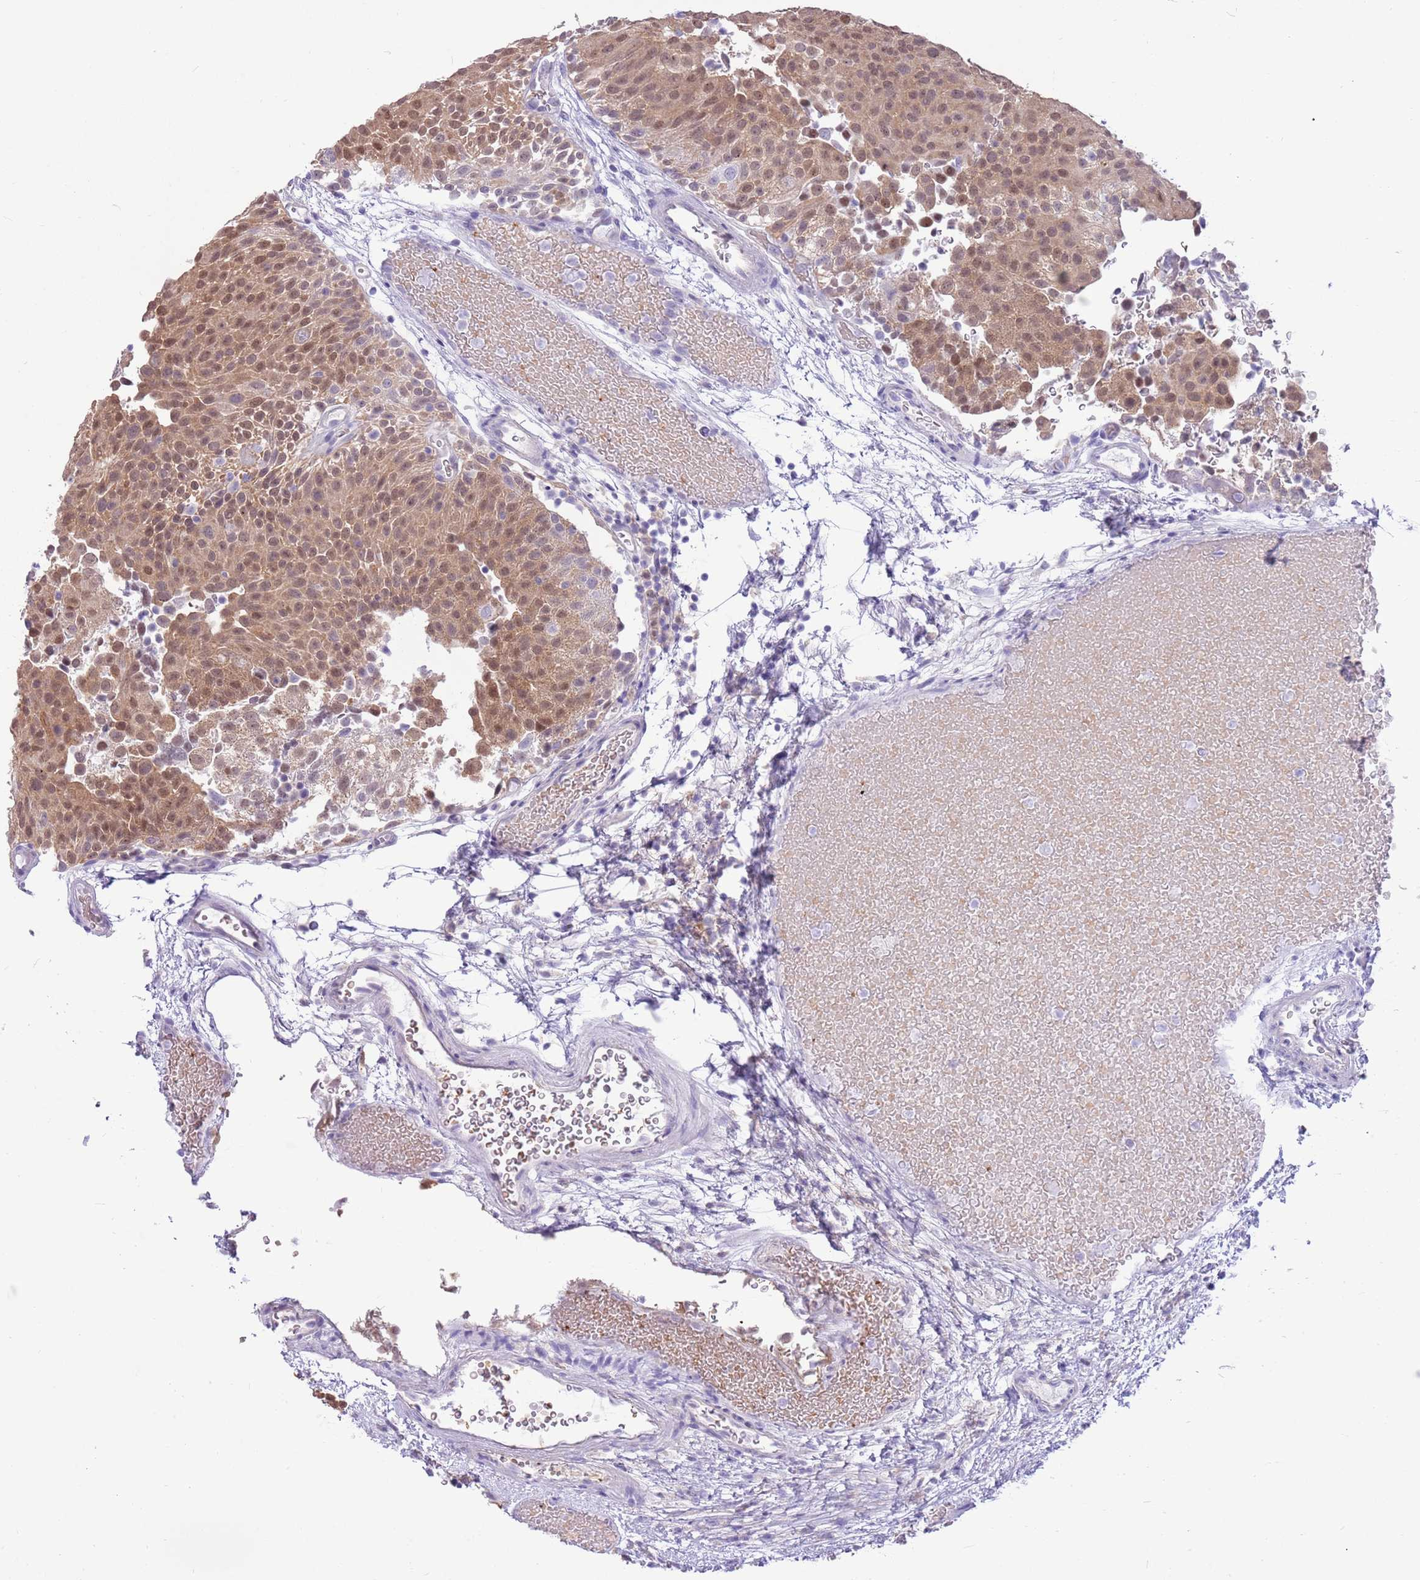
{"staining": {"intensity": "moderate", "quantity": ">75%", "location": "cytoplasmic/membranous,nuclear"}, "tissue": "urothelial cancer", "cell_type": "Tumor cells", "image_type": "cancer", "snomed": [{"axis": "morphology", "description": "Urothelial carcinoma, Low grade"}, {"axis": "topography", "description": "Urinary bladder"}], "caption": "Urothelial cancer stained for a protein (brown) shows moderate cytoplasmic/membranous and nuclear positive positivity in approximately >75% of tumor cells.", "gene": "DDI2", "patient": {"sex": "male", "age": 78}}